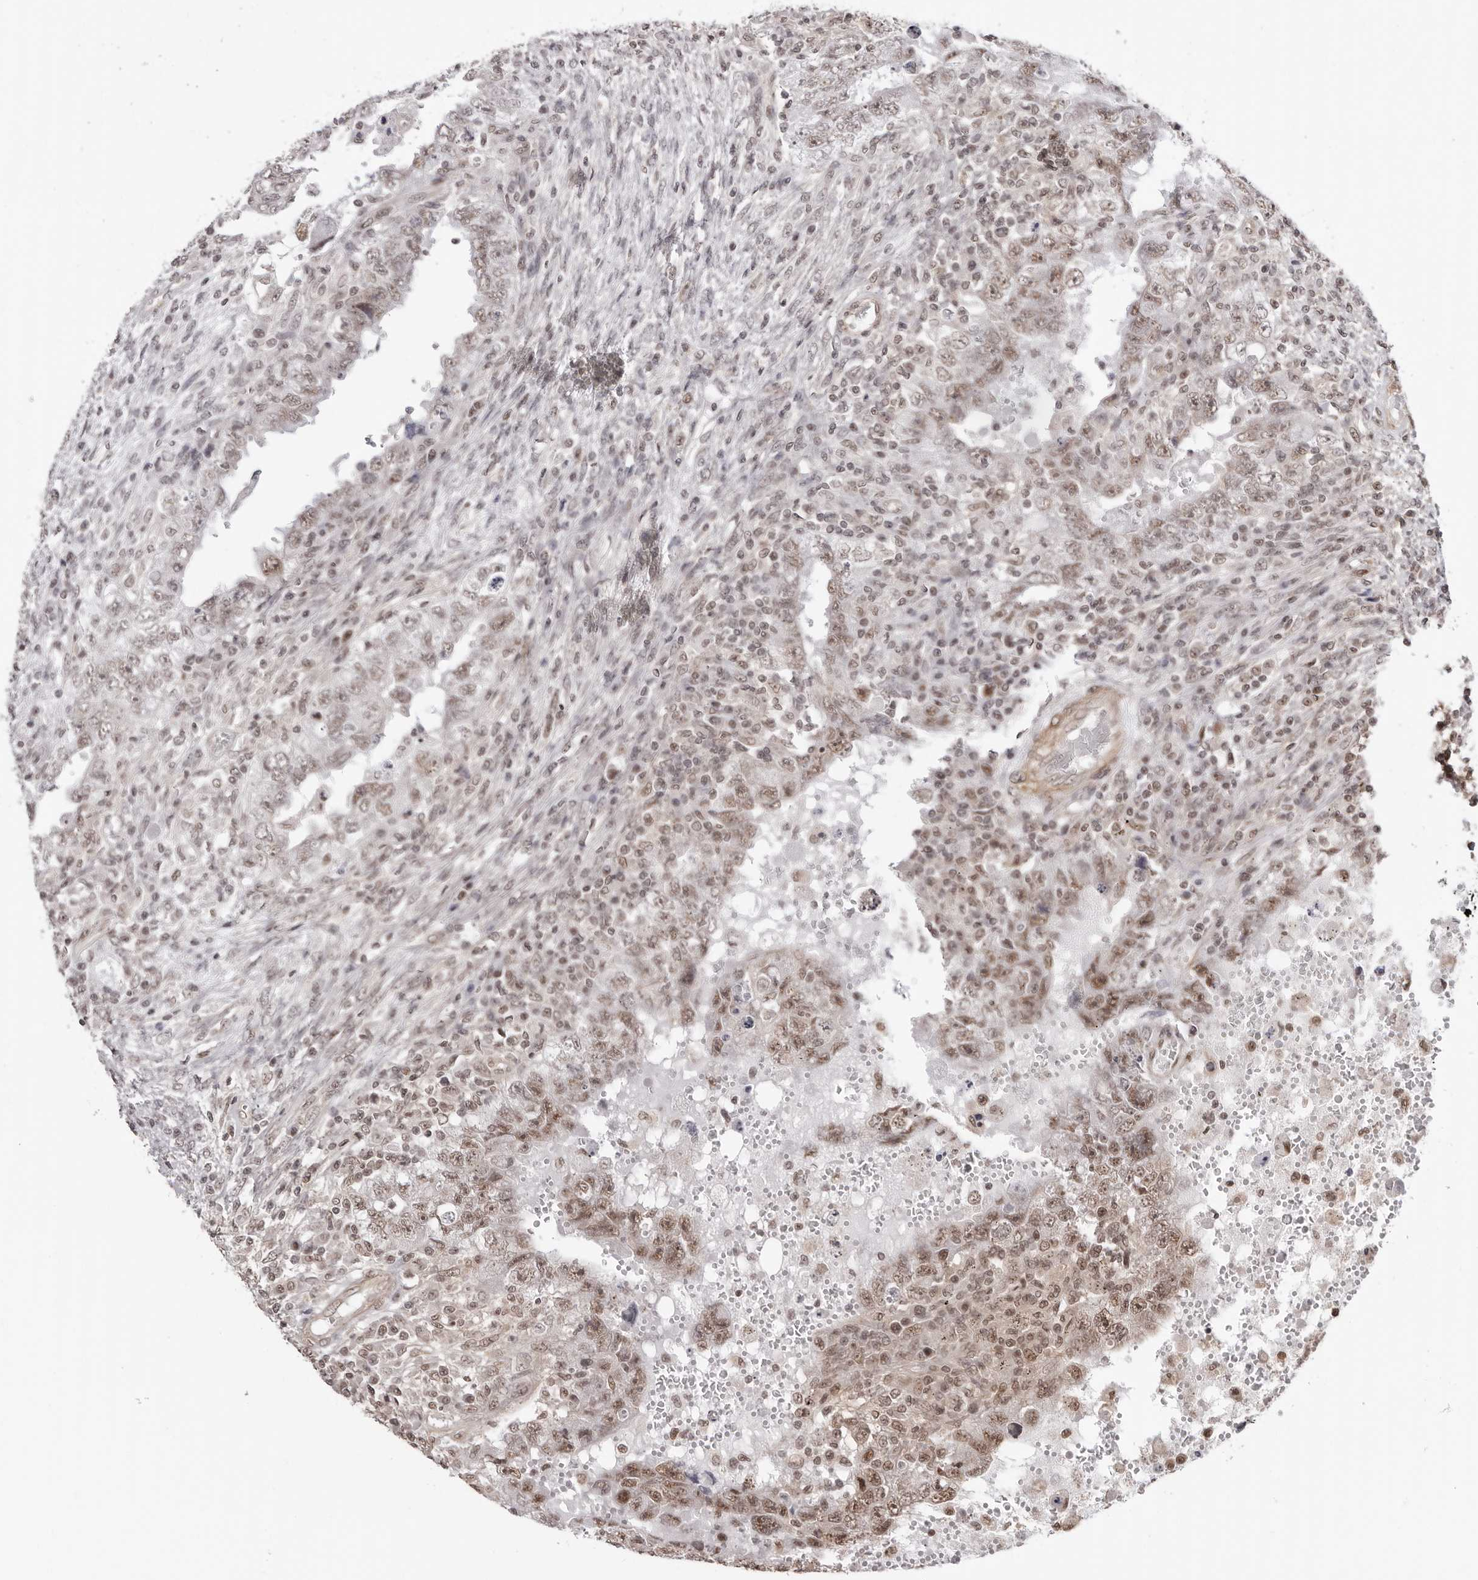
{"staining": {"intensity": "weak", "quantity": ">75%", "location": "nuclear"}, "tissue": "testis cancer", "cell_type": "Tumor cells", "image_type": "cancer", "snomed": [{"axis": "morphology", "description": "Carcinoma, Embryonal, NOS"}, {"axis": "topography", "description": "Testis"}], "caption": "Testis cancer (embryonal carcinoma) was stained to show a protein in brown. There is low levels of weak nuclear expression in about >75% of tumor cells. (DAB IHC, brown staining for protein, blue staining for nuclei).", "gene": "SDE2", "patient": {"sex": "male", "age": 26}}